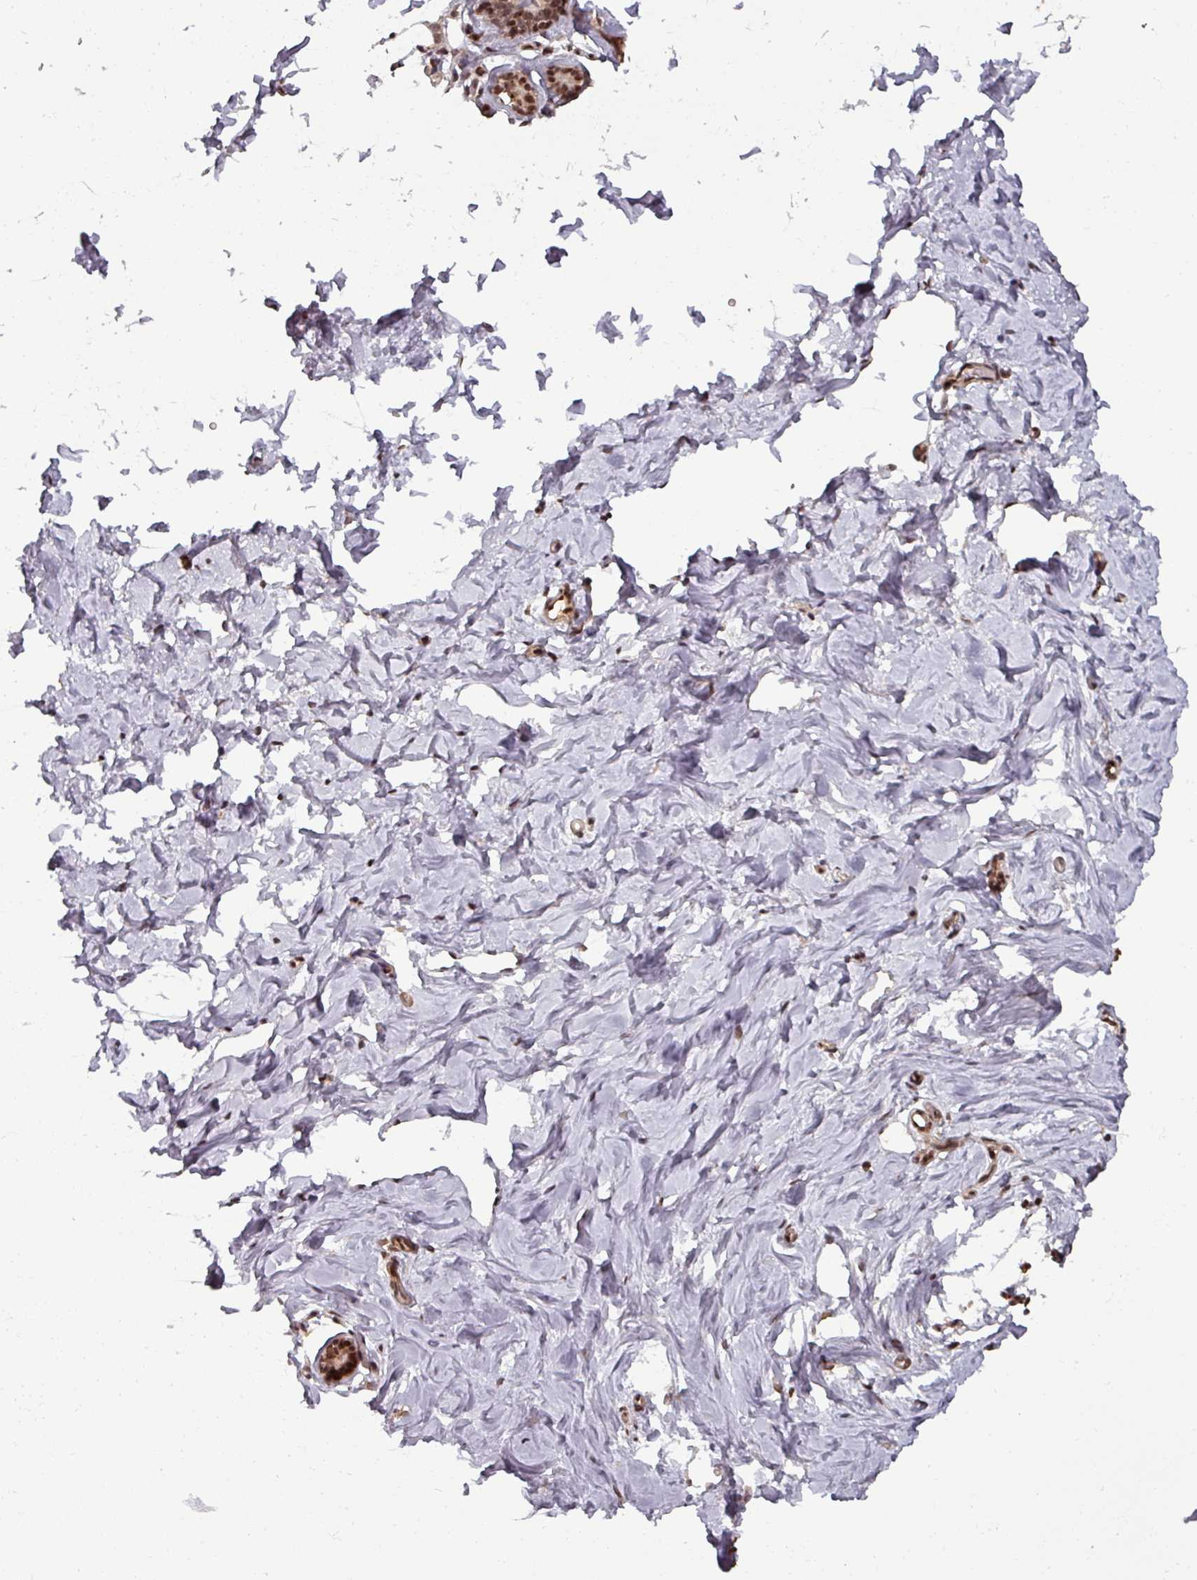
{"staining": {"intensity": "negative", "quantity": "none", "location": "none"}, "tissue": "breast", "cell_type": "Adipocytes", "image_type": "normal", "snomed": [{"axis": "morphology", "description": "Normal tissue, NOS"}, {"axis": "topography", "description": "Breast"}], "caption": "The micrograph reveals no significant positivity in adipocytes of breast.", "gene": "SWI5", "patient": {"sex": "female", "age": 23}}